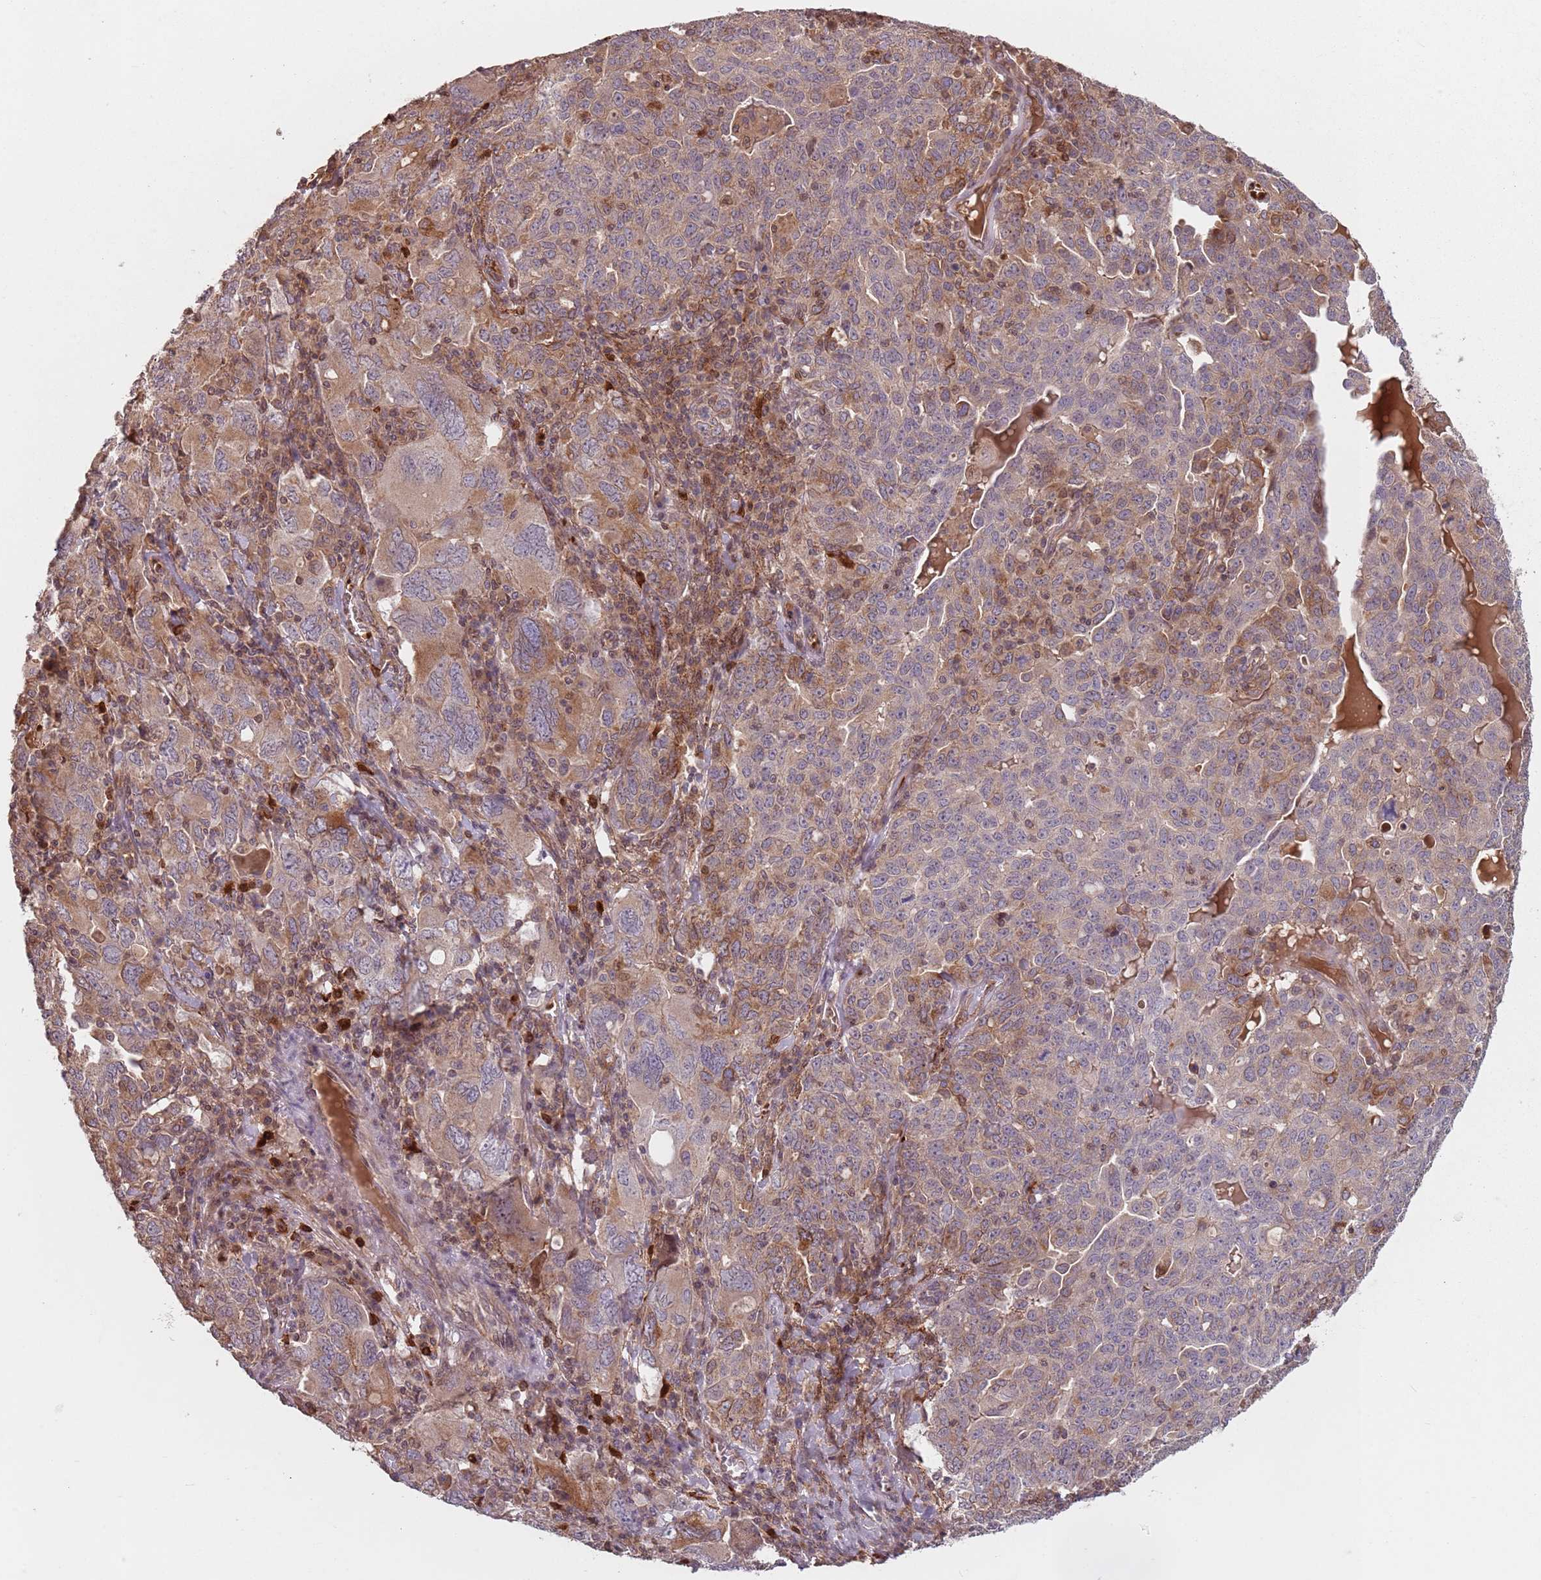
{"staining": {"intensity": "weak", "quantity": "25%-75%", "location": "cytoplasmic/membranous"}, "tissue": "ovarian cancer", "cell_type": "Tumor cells", "image_type": "cancer", "snomed": [{"axis": "morphology", "description": "Carcinoma, endometroid"}, {"axis": "topography", "description": "Ovary"}], "caption": "IHC micrograph of human ovarian cancer stained for a protein (brown), which shows low levels of weak cytoplasmic/membranous positivity in approximately 25%-75% of tumor cells.", "gene": "GPR180", "patient": {"sex": "female", "age": 62}}